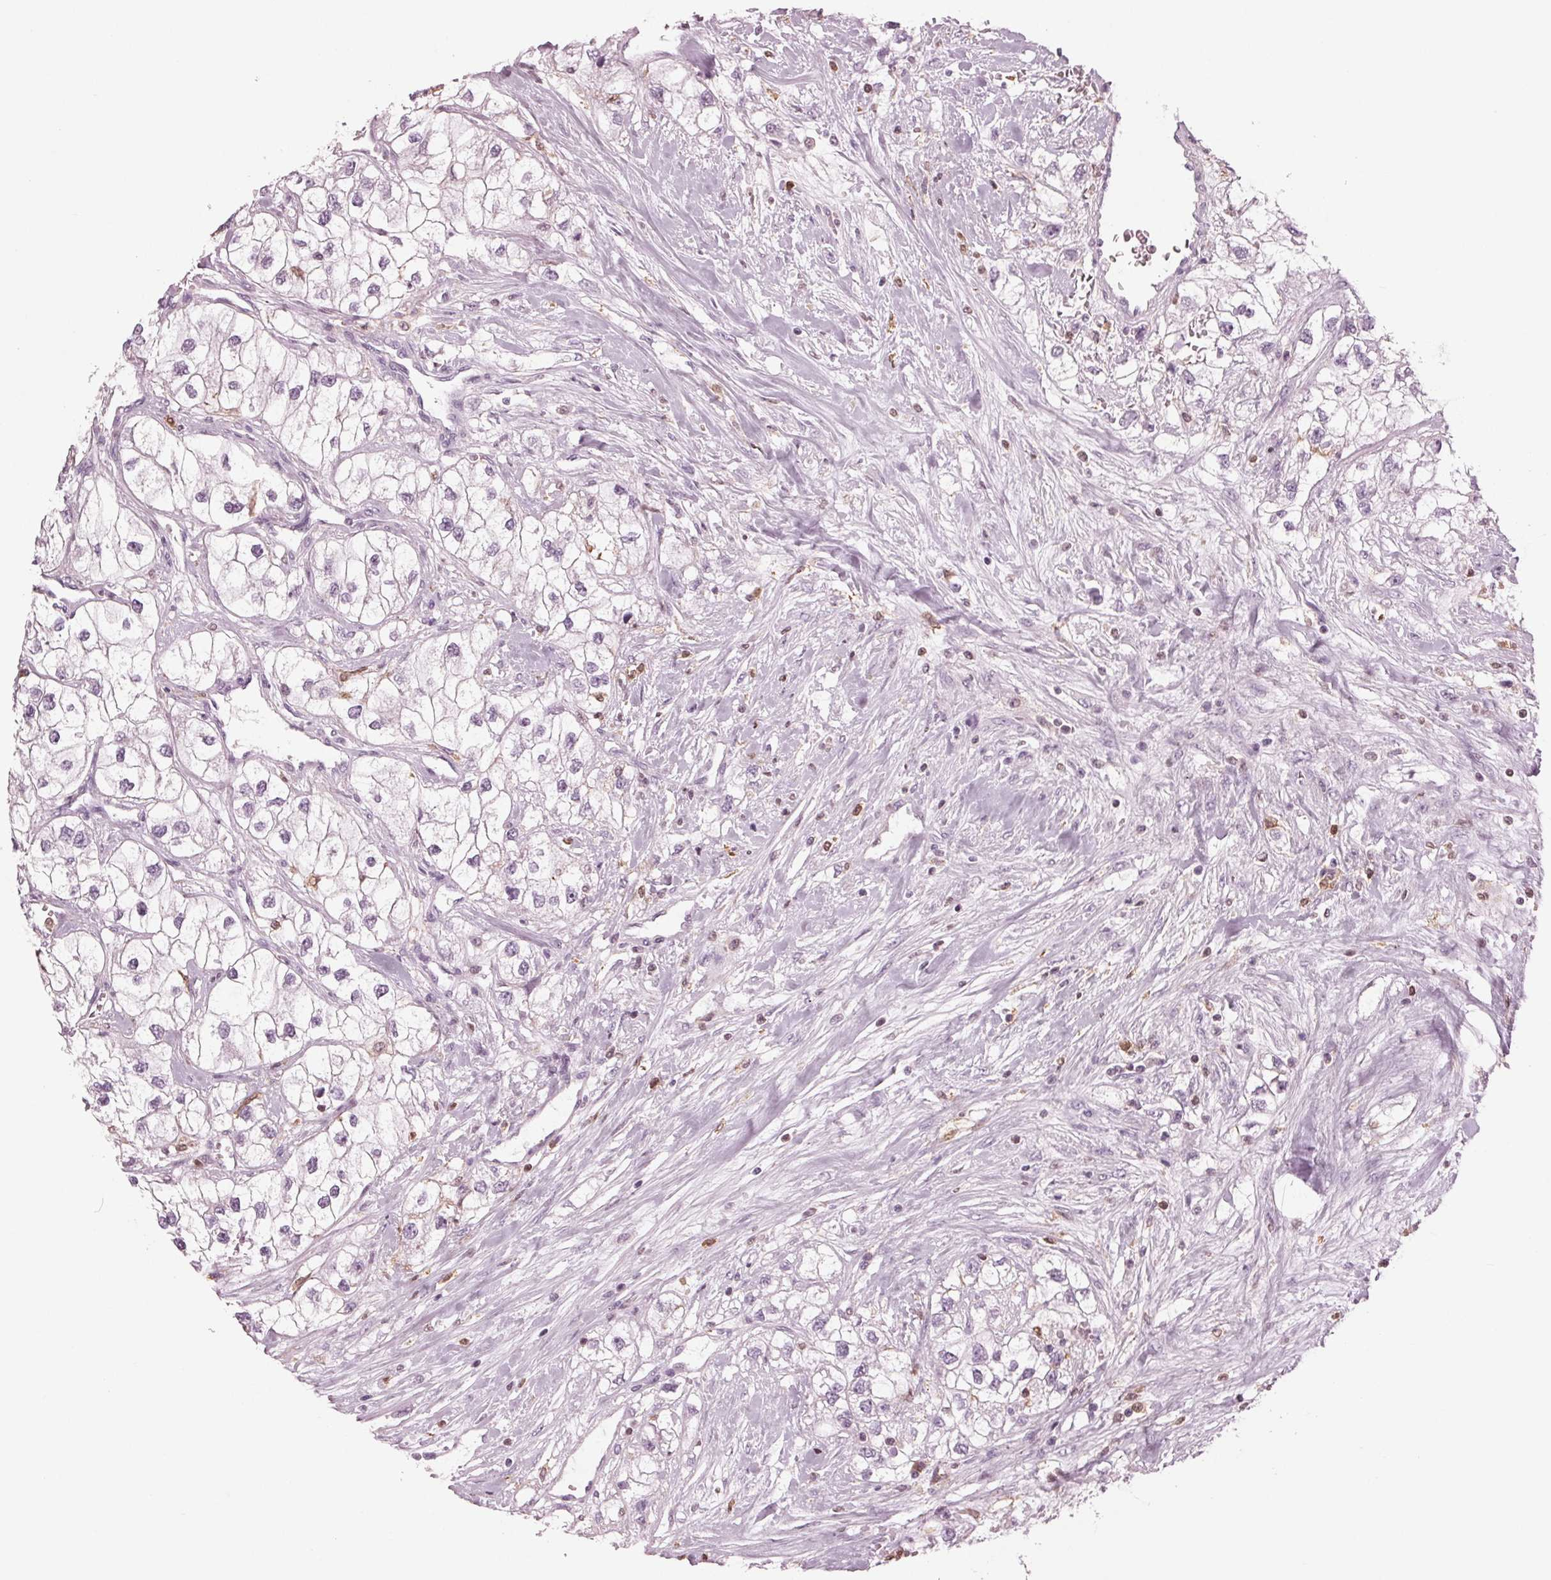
{"staining": {"intensity": "negative", "quantity": "none", "location": "none"}, "tissue": "renal cancer", "cell_type": "Tumor cells", "image_type": "cancer", "snomed": [{"axis": "morphology", "description": "Adenocarcinoma, NOS"}, {"axis": "topography", "description": "Kidney"}], "caption": "The histopathology image displays no staining of tumor cells in adenocarcinoma (renal). (Immunohistochemistry, brightfield microscopy, high magnification).", "gene": "BTLA", "patient": {"sex": "male", "age": 59}}